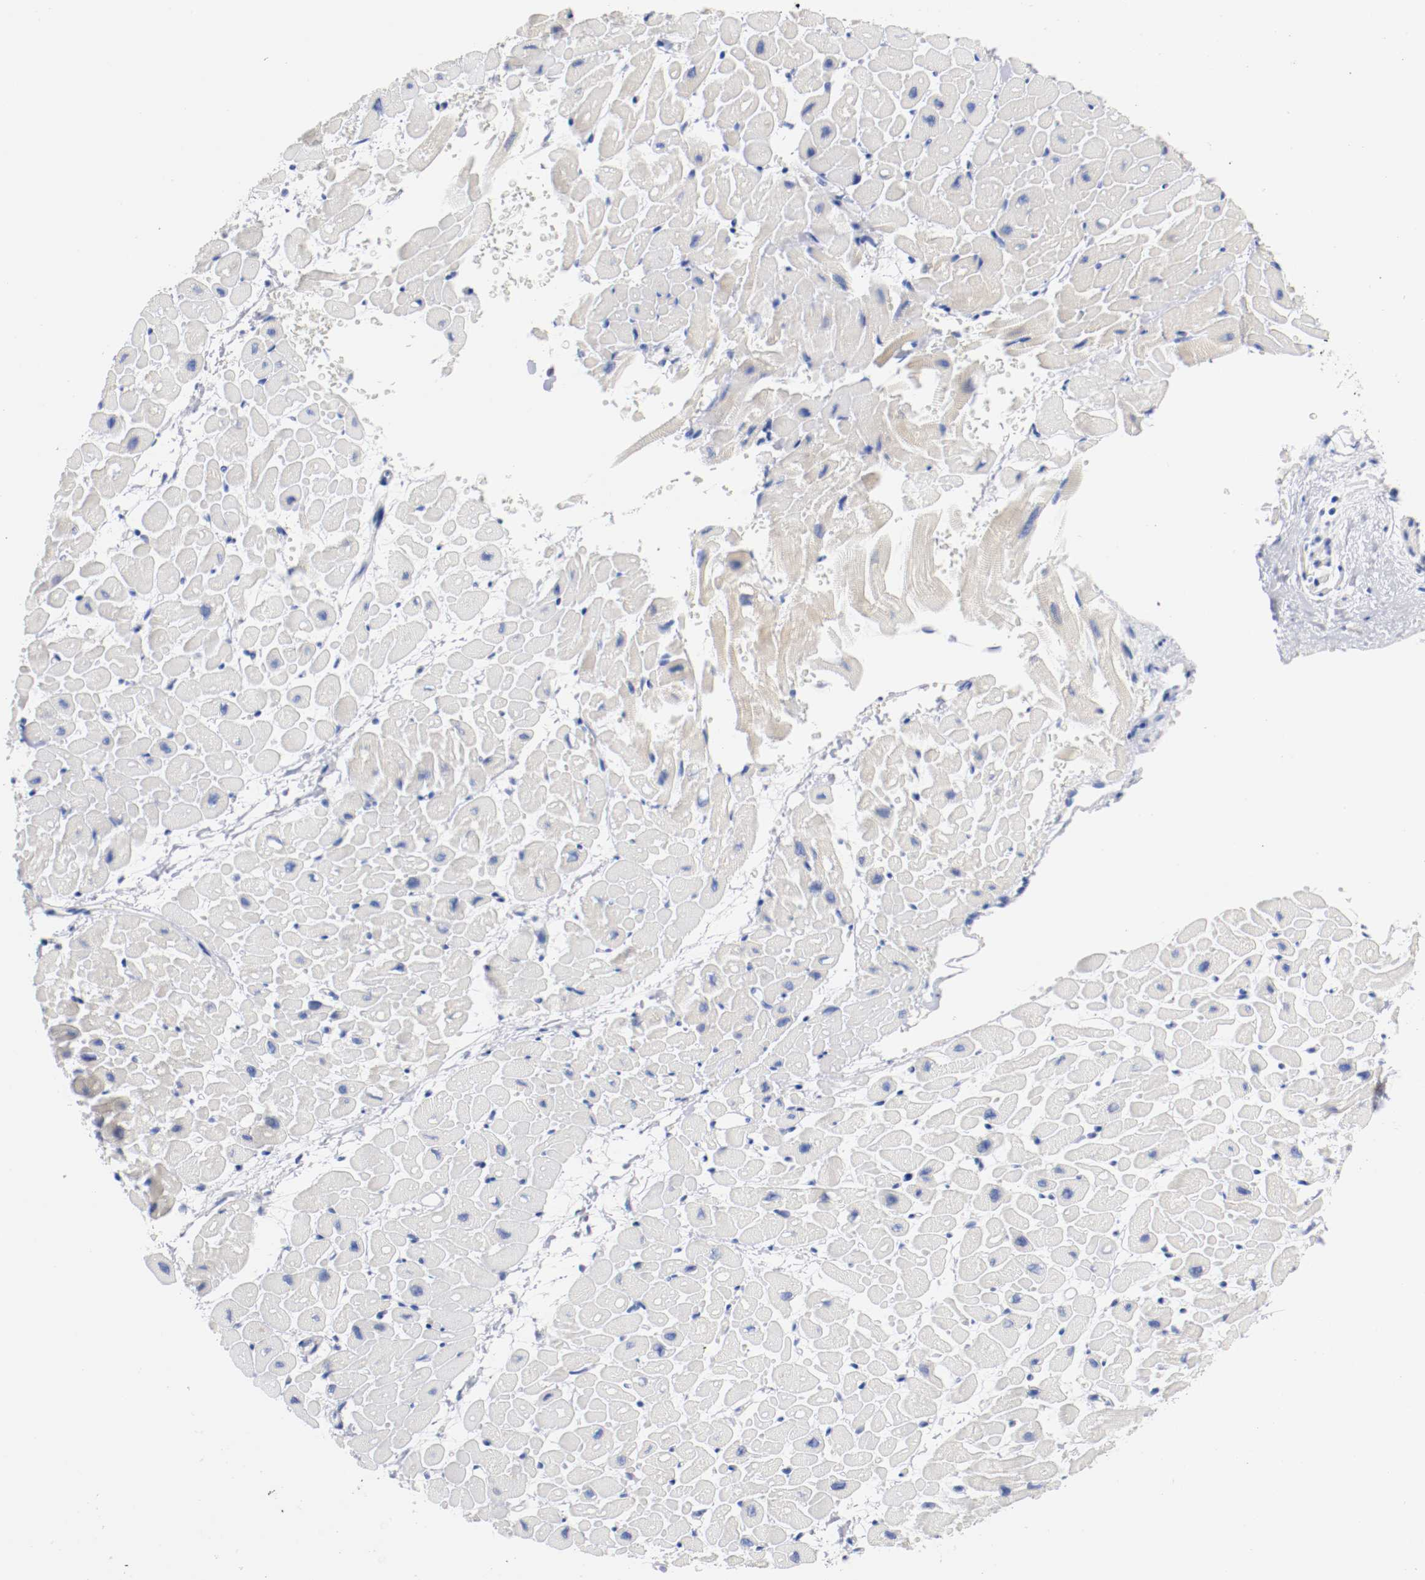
{"staining": {"intensity": "negative", "quantity": "none", "location": "none"}, "tissue": "heart muscle", "cell_type": "Cardiomyocytes", "image_type": "normal", "snomed": [{"axis": "morphology", "description": "Normal tissue, NOS"}, {"axis": "topography", "description": "Heart"}], "caption": "High magnification brightfield microscopy of unremarkable heart muscle stained with DAB (3,3'-diaminobenzidine) (brown) and counterstained with hematoxylin (blue): cardiomyocytes show no significant staining. (Brightfield microscopy of DAB IHC at high magnification).", "gene": "FGFBP1", "patient": {"sex": "male", "age": 45}}